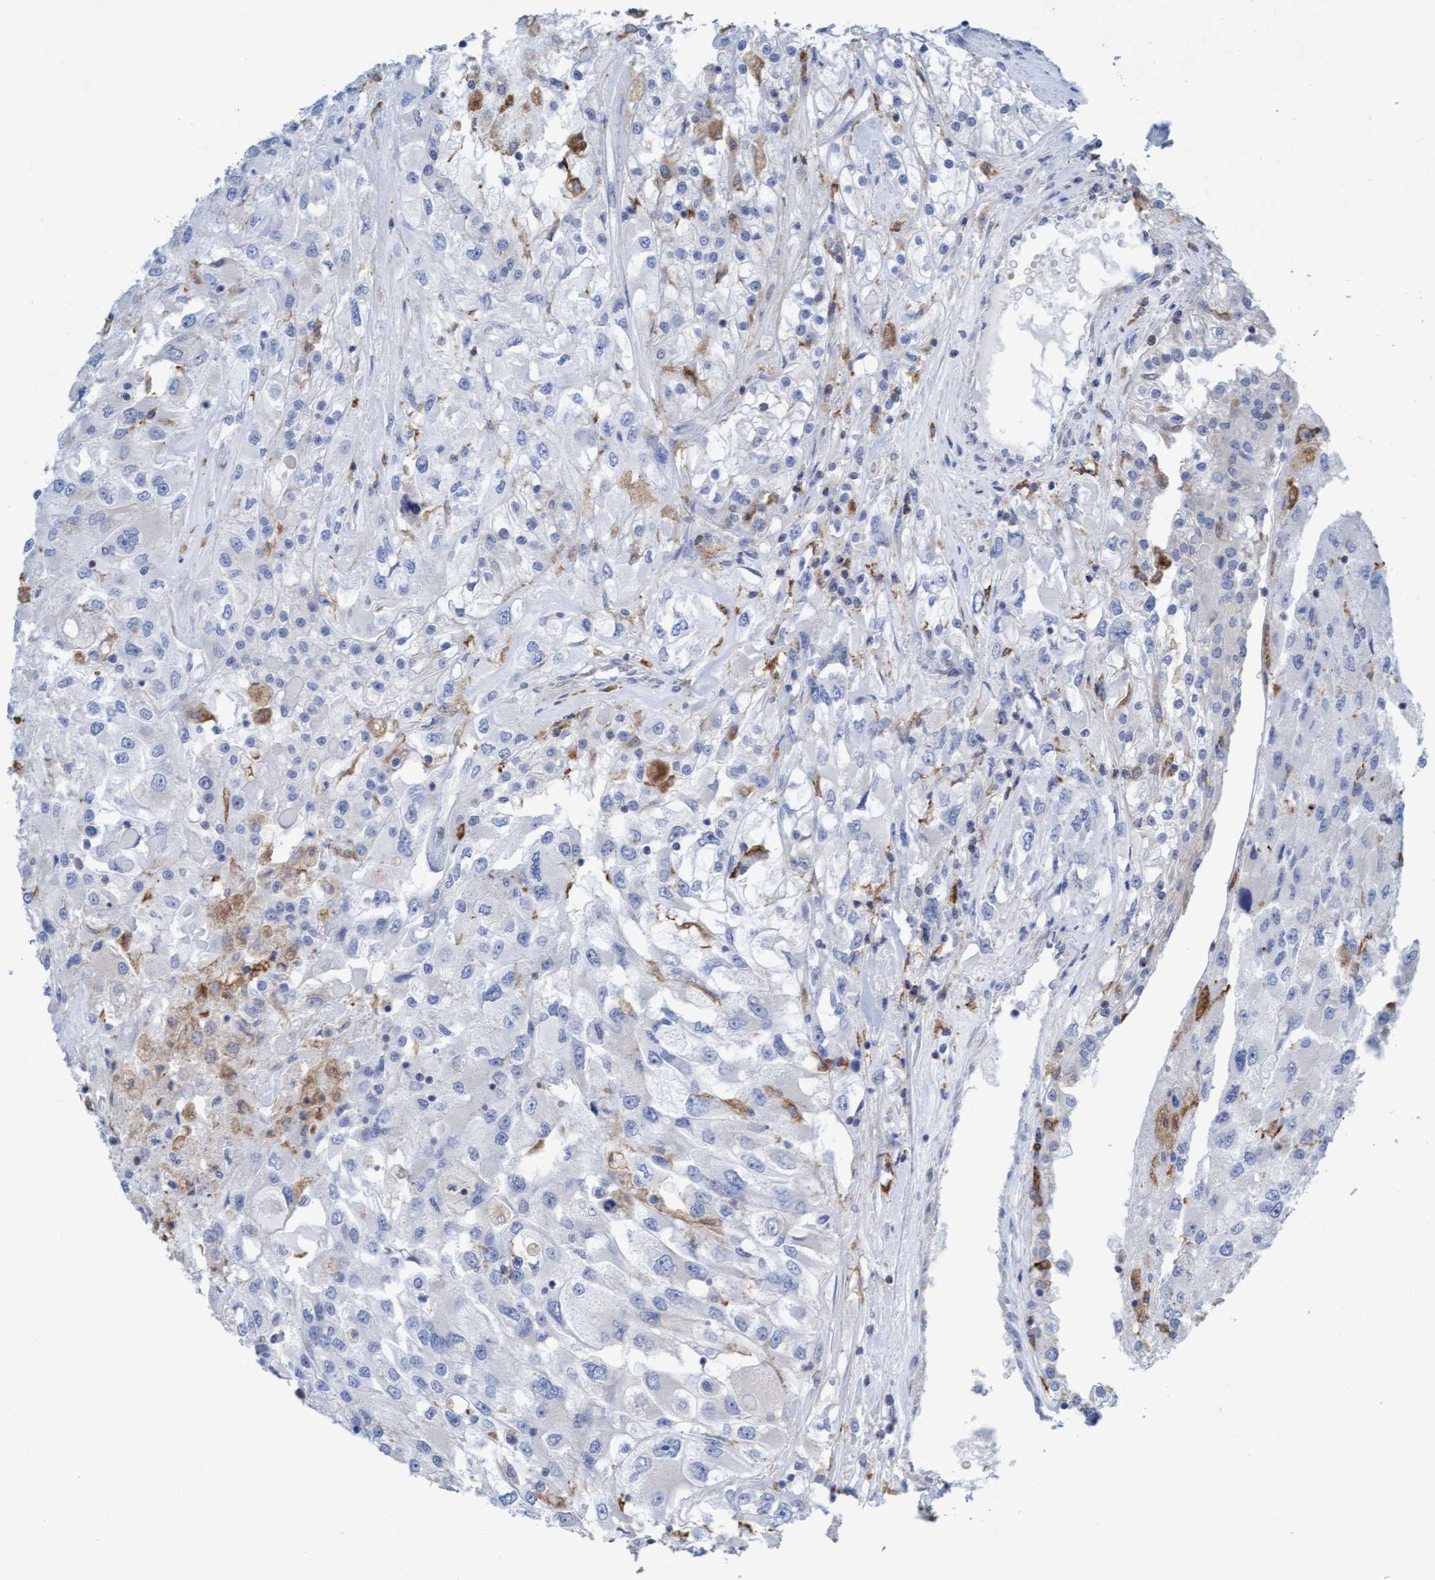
{"staining": {"intensity": "negative", "quantity": "none", "location": "none"}, "tissue": "renal cancer", "cell_type": "Tumor cells", "image_type": "cancer", "snomed": [{"axis": "morphology", "description": "Adenocarcinoma, NOS"}, {"axis": "topography", "description": "Kidney"}], "caption": "Renal cancer (adenocarcinoma) stained for a protein using immunohistochemistry displays no expression tumor cells.", "gene": "SIGIRR", "patient": {"sex": "female", "age": 52}}